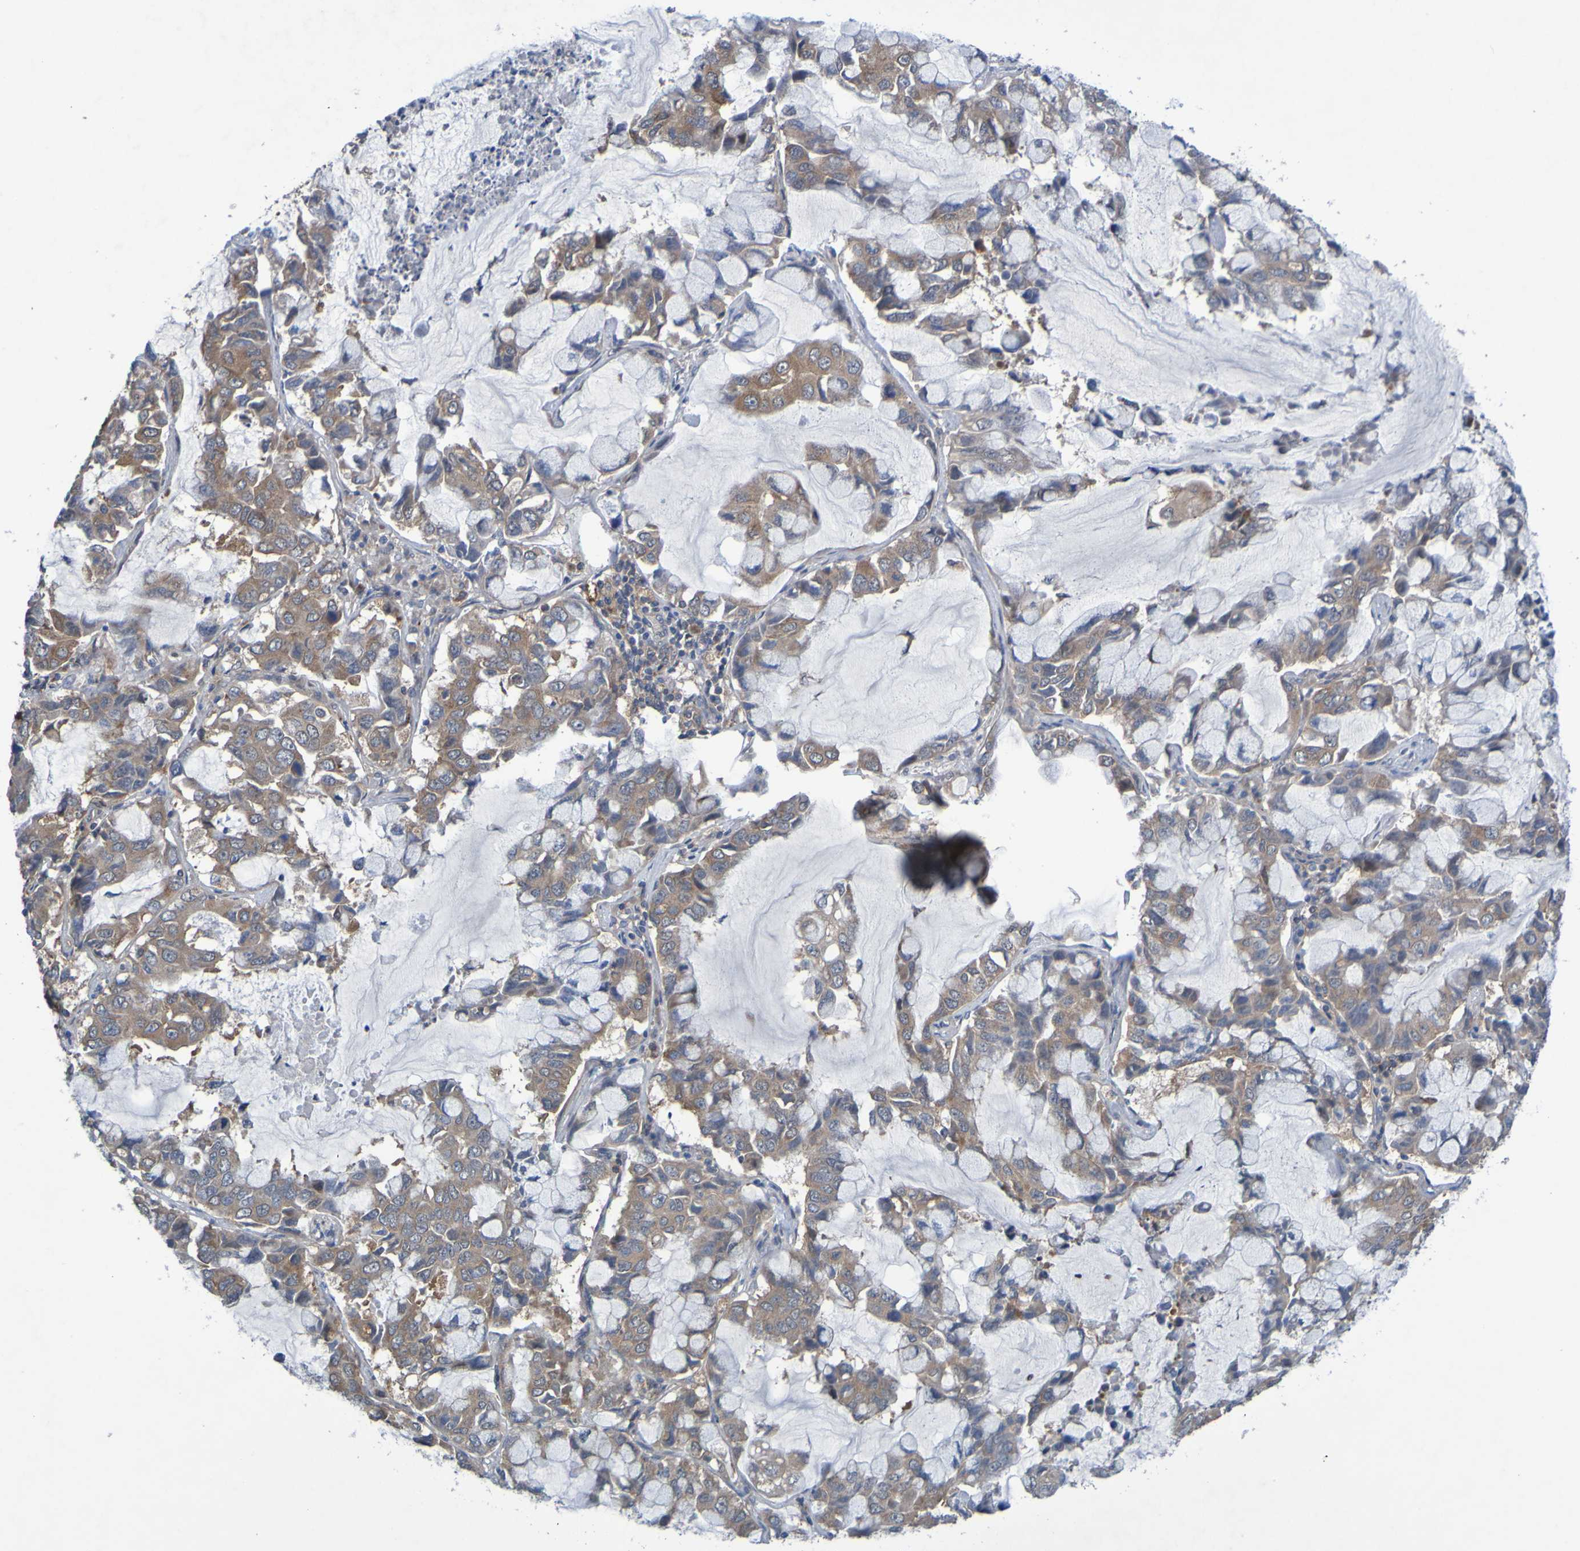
{"staining": {"intensity": "moderate", "quantity": ">75%", "location": "cytoplasmic/membranous"}, "tissue": "lung cancer", "cell_type": "Tumor cells", "image_type": "cancer", "snomed": [{"axis": "morphology", "description": "Adenocarcinoma, NOS"}, {"axis": "topography", "description": "Lung"}], "caption": "Lung cancer was stained to show a protein in brown. There is medium levels of moderate cytoplasmic/membranous staining in about >75% of tumor cells.", "gene": "SDK1", "patient": {"sex": "male", "age": 64}}